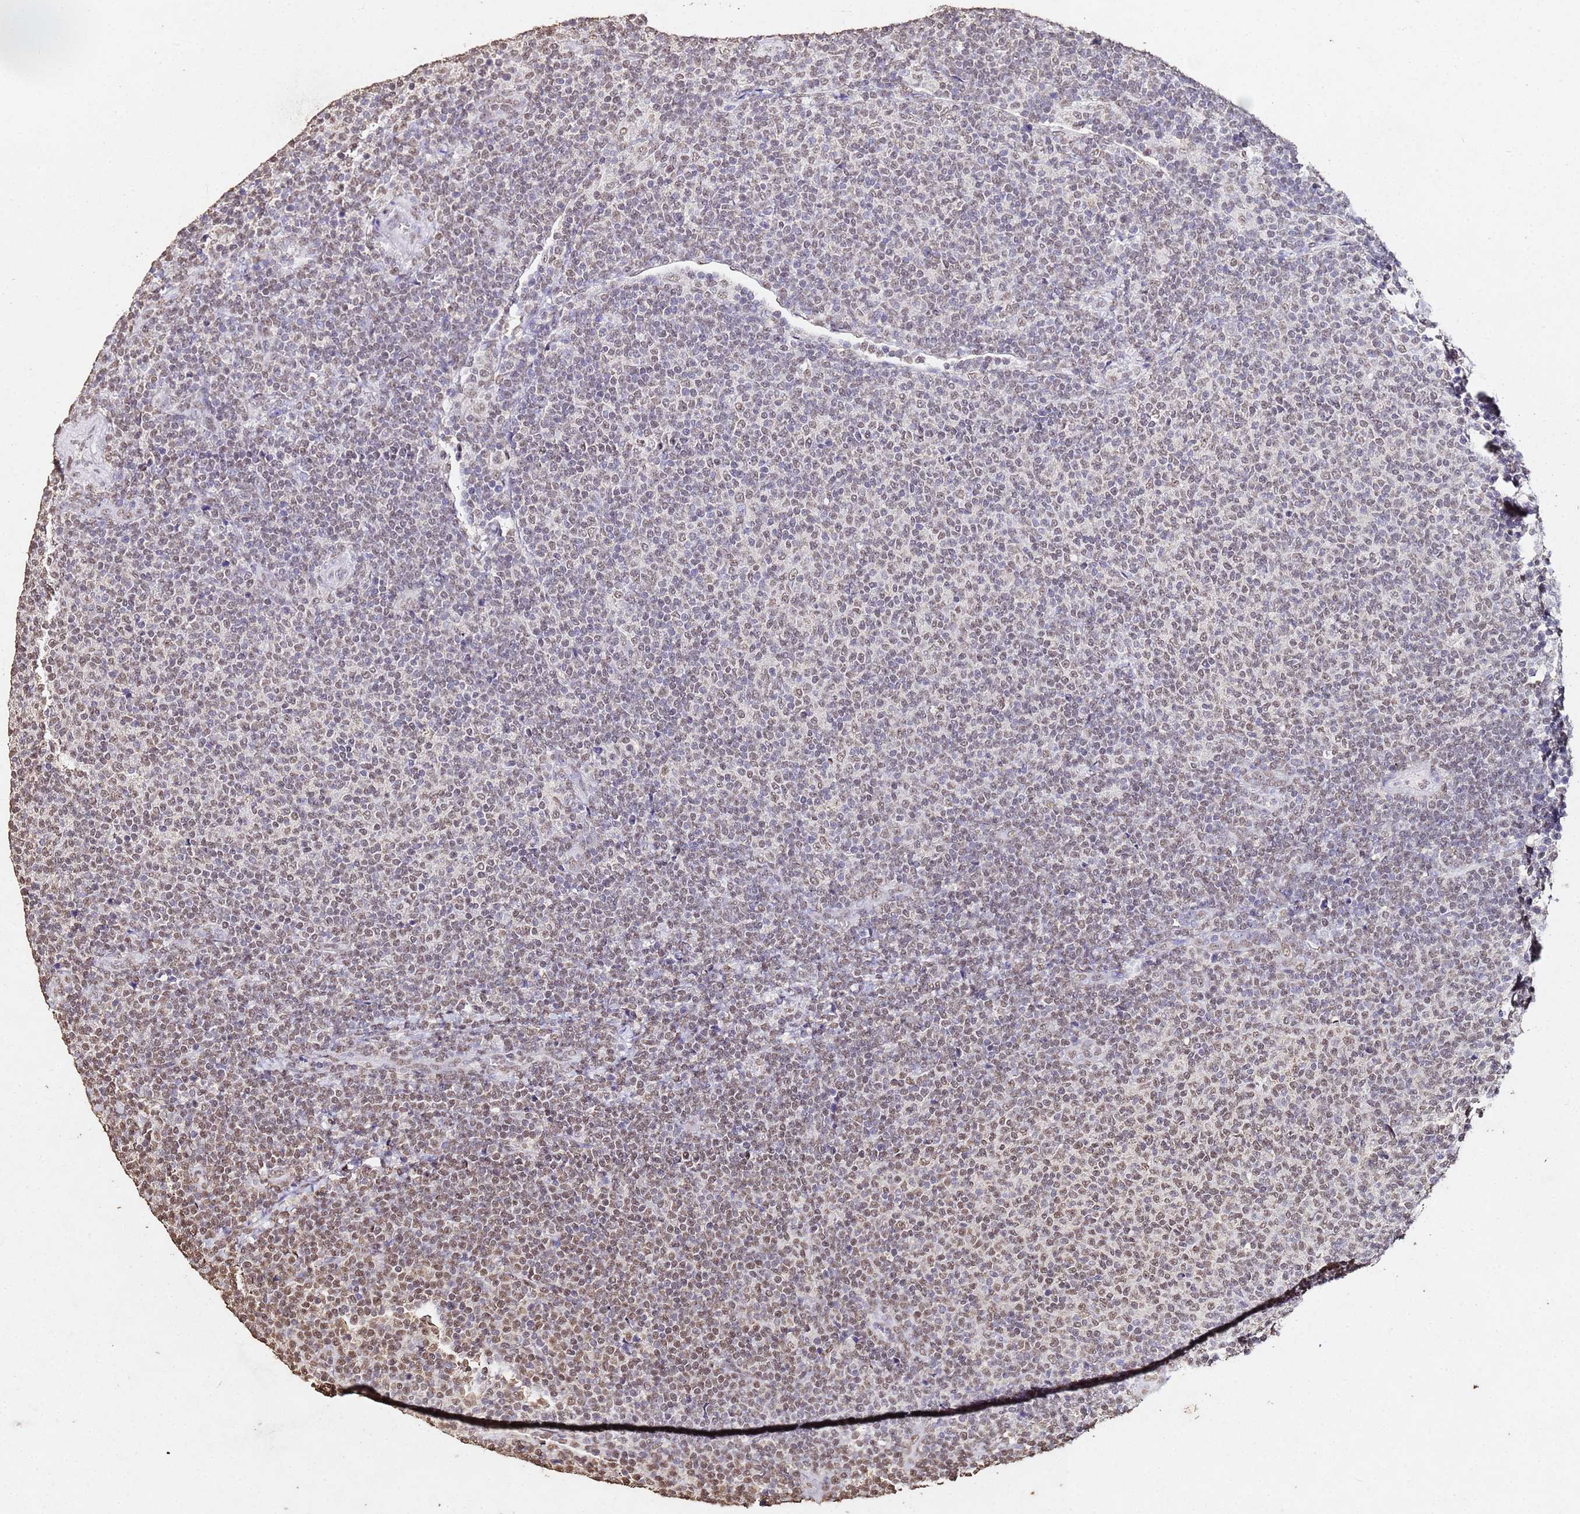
{"staining": {"intensity": "moderate", "quantity": "25%-75%", "location": "nuclear"}, "tissue": "lymphoma", "cell_type": "Tumor cells", "image_type": "cancer", "snomed": [{"axis": "morphology", "description": "Malignant lymphoma, non-Hodgkin's type, Low grade"}, {"axis": "topography", "description": "Lymph node"}], "caption": "Immunohistochemical staining of human malignant lymphoma, non-Hodgkin's type (low-grade) displays moderate nuclear protein positivity in about 25%-75% of tumor cells. The staining is performed using DAB brown chromogen to label protein expression. The nuclei are counter-stained blue using hematoxylin.", "gene": "MYOCD", "patient": {"sex": "male", "age": 66}}